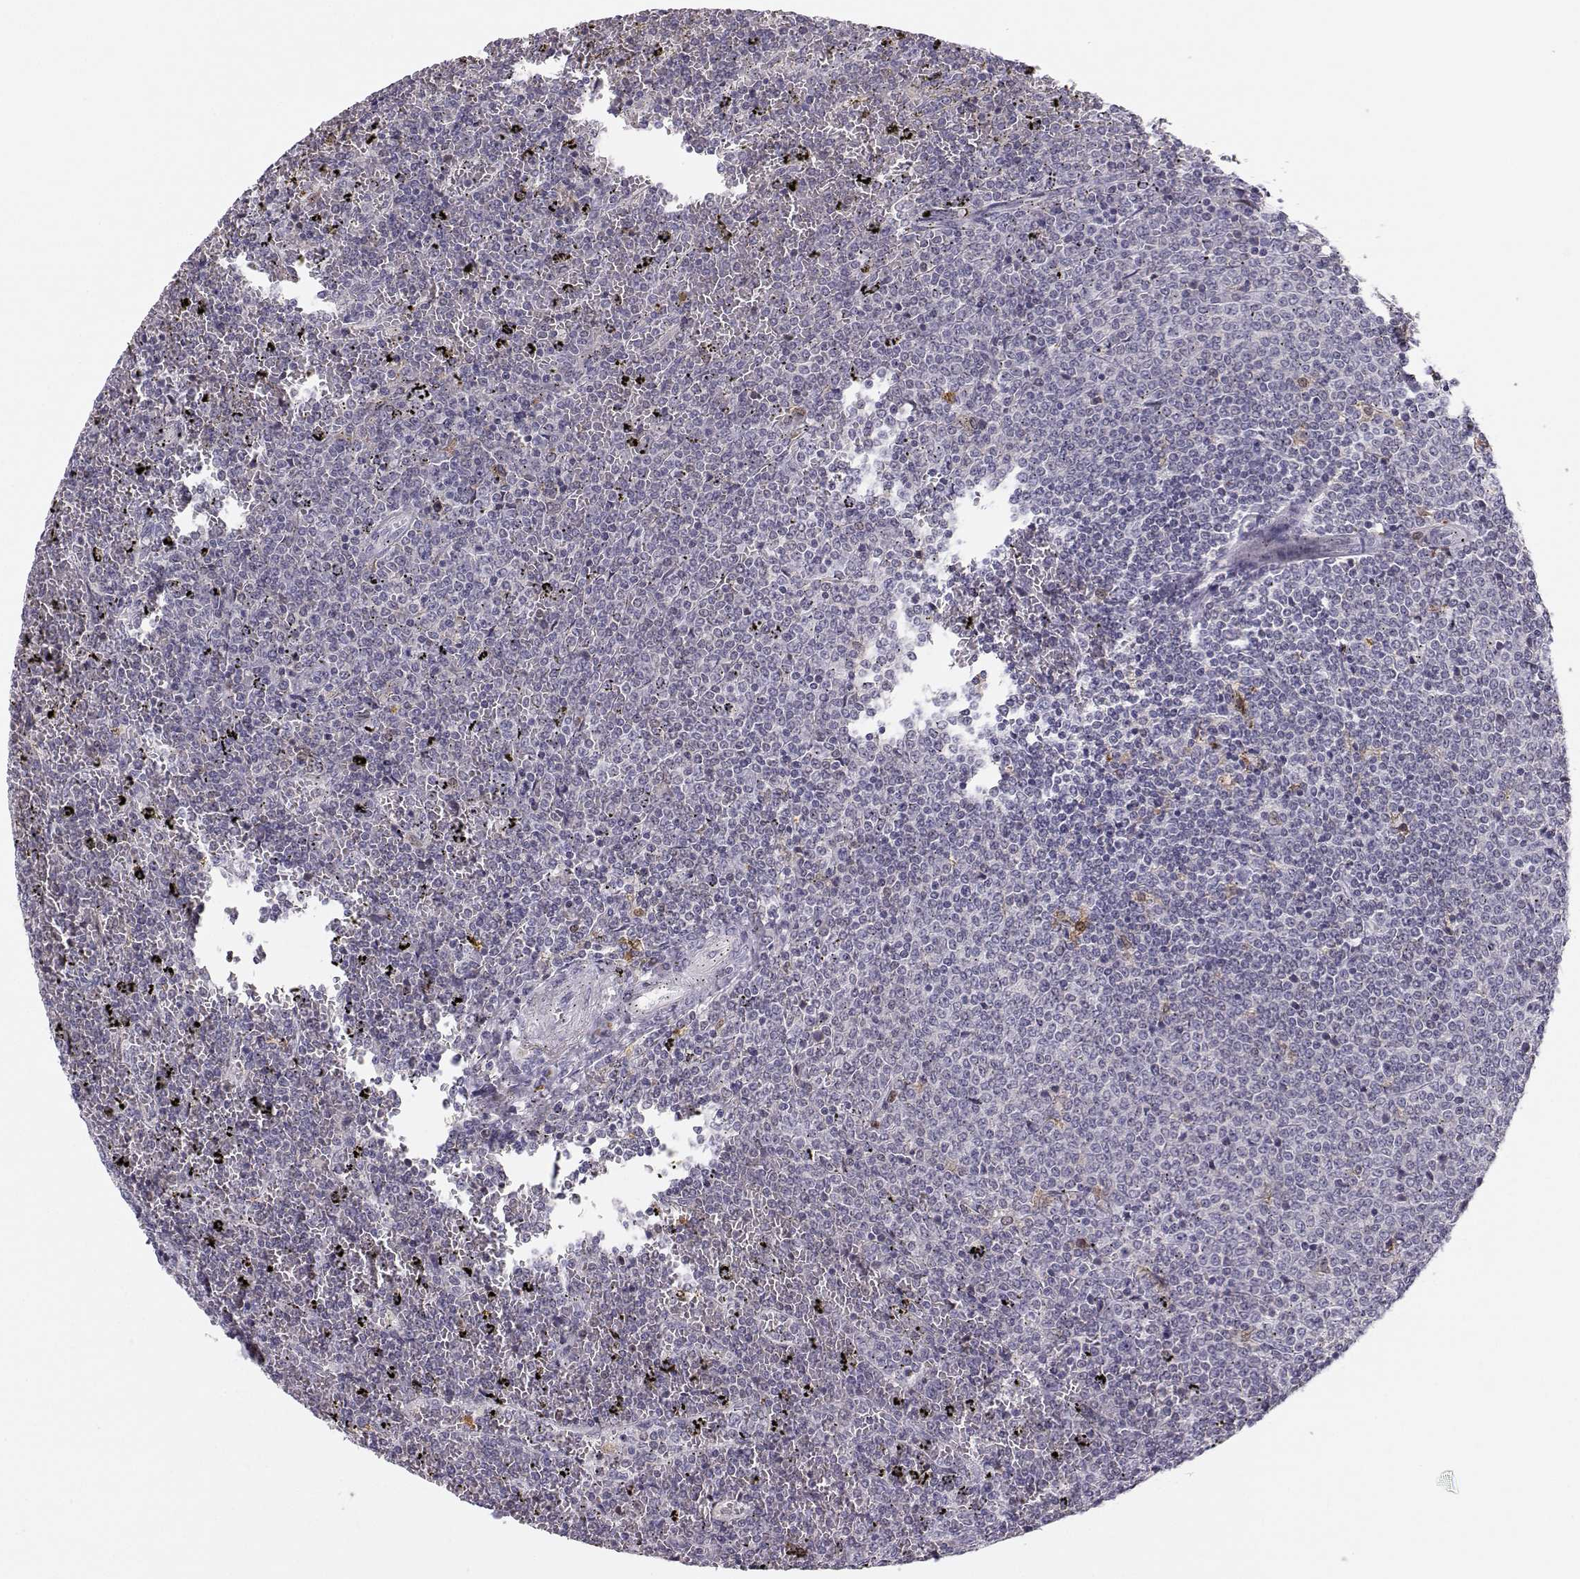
{"staining": {"intensity": "negative", "quantity": "none", "location": "none"}, "tissue": "lymphoma", "cell_type": "Tumor cells", "image_type": "cancer", "snomed": [{"axis": "morphology", "description": "Malignant lymphoma, non-Hodgkin's type, Low grade"}, {"axis": "topography", "description": "Spleen"}], "caption": "Tumor cells show no significant positivity in lymphoma.", "gene": "HTR7", "patient": {"sex": "female", "age": 77}}